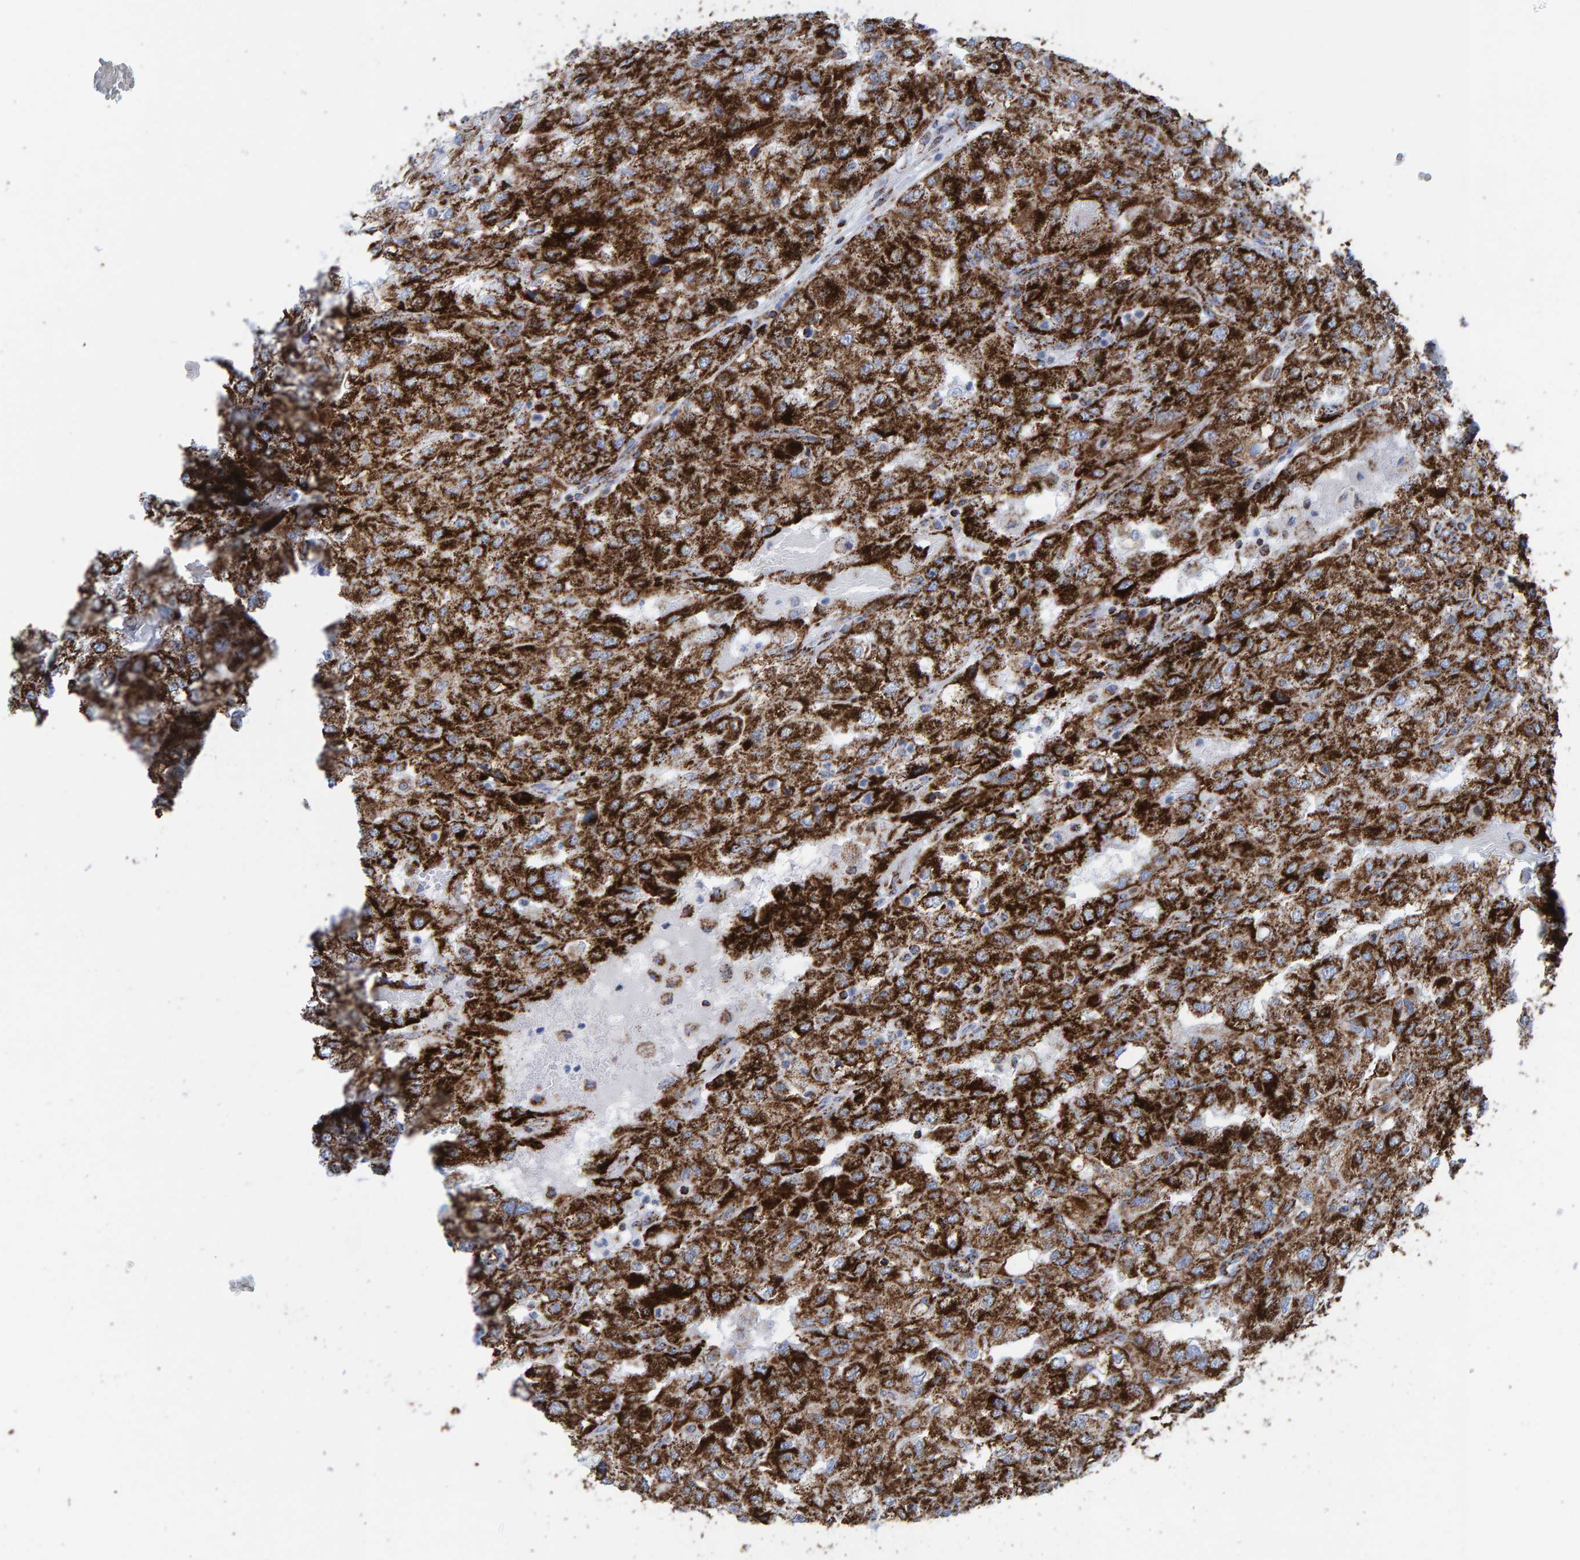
{"staining": {"intensity": "strong", "quantity": ">75%", "location": "cytoplasmic/membranous"}, "tissue": "renal cancer", "cell_type": "Tumor cells", "image_type": "cancer", "snomed": [{"axis": "morphology", "description": "Adenocarcinoma, NOS"}, {"axis": "topography", "description": "Kidney"}], "caption": "Renal cancer was stained to show a protein in brown. There is high levels of strong cytoplasmic/membranous expression in approximately >75% of tumor cells. (DAB IHC, brown staining for protein, blue staining for nuclei).", "gene": "ENSG00000262660", "patient": {"sex": "female", "age": 54}}